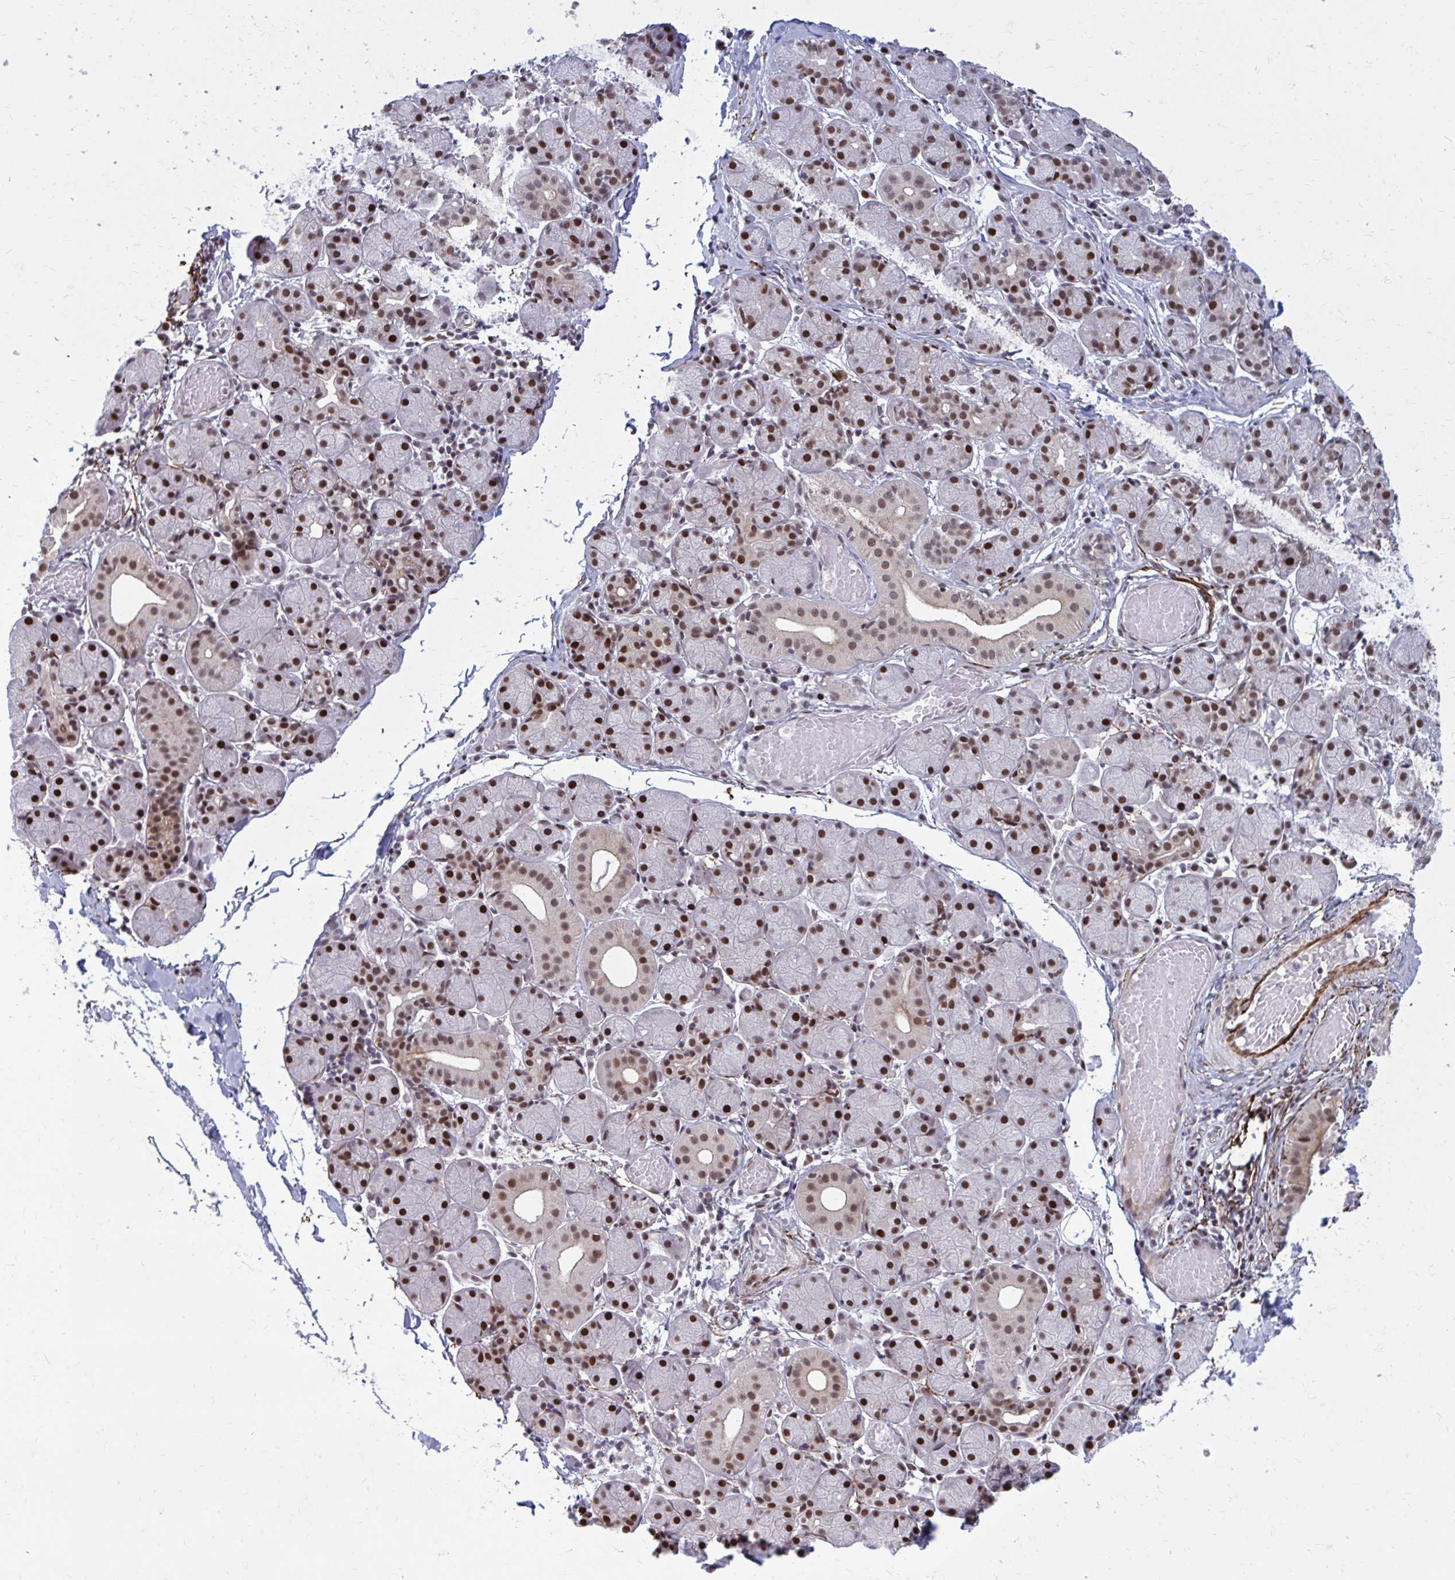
{"staining": {"intensity": "strong", "quantity": "25%-75%", "location": "nuclear"}, "tissue": "salivary gland", "cell_type": "Glandular cells", "image_type": "normal", "snomed": [{"axis": "morphology", "description": "Normal tissue, NOS"}, {"axis": "topography", "description": "Salivary gland"}], "caption": "Protein expression analysis of unremarkable salivary gland shows strong nuclear positivity in approximately 25%-75% of glandular cells. (DAB IHC, brown staining for protein, blue staining for nuclei).", "gene": "PSME4", "patient": {"sex": "female", "age": 24}}